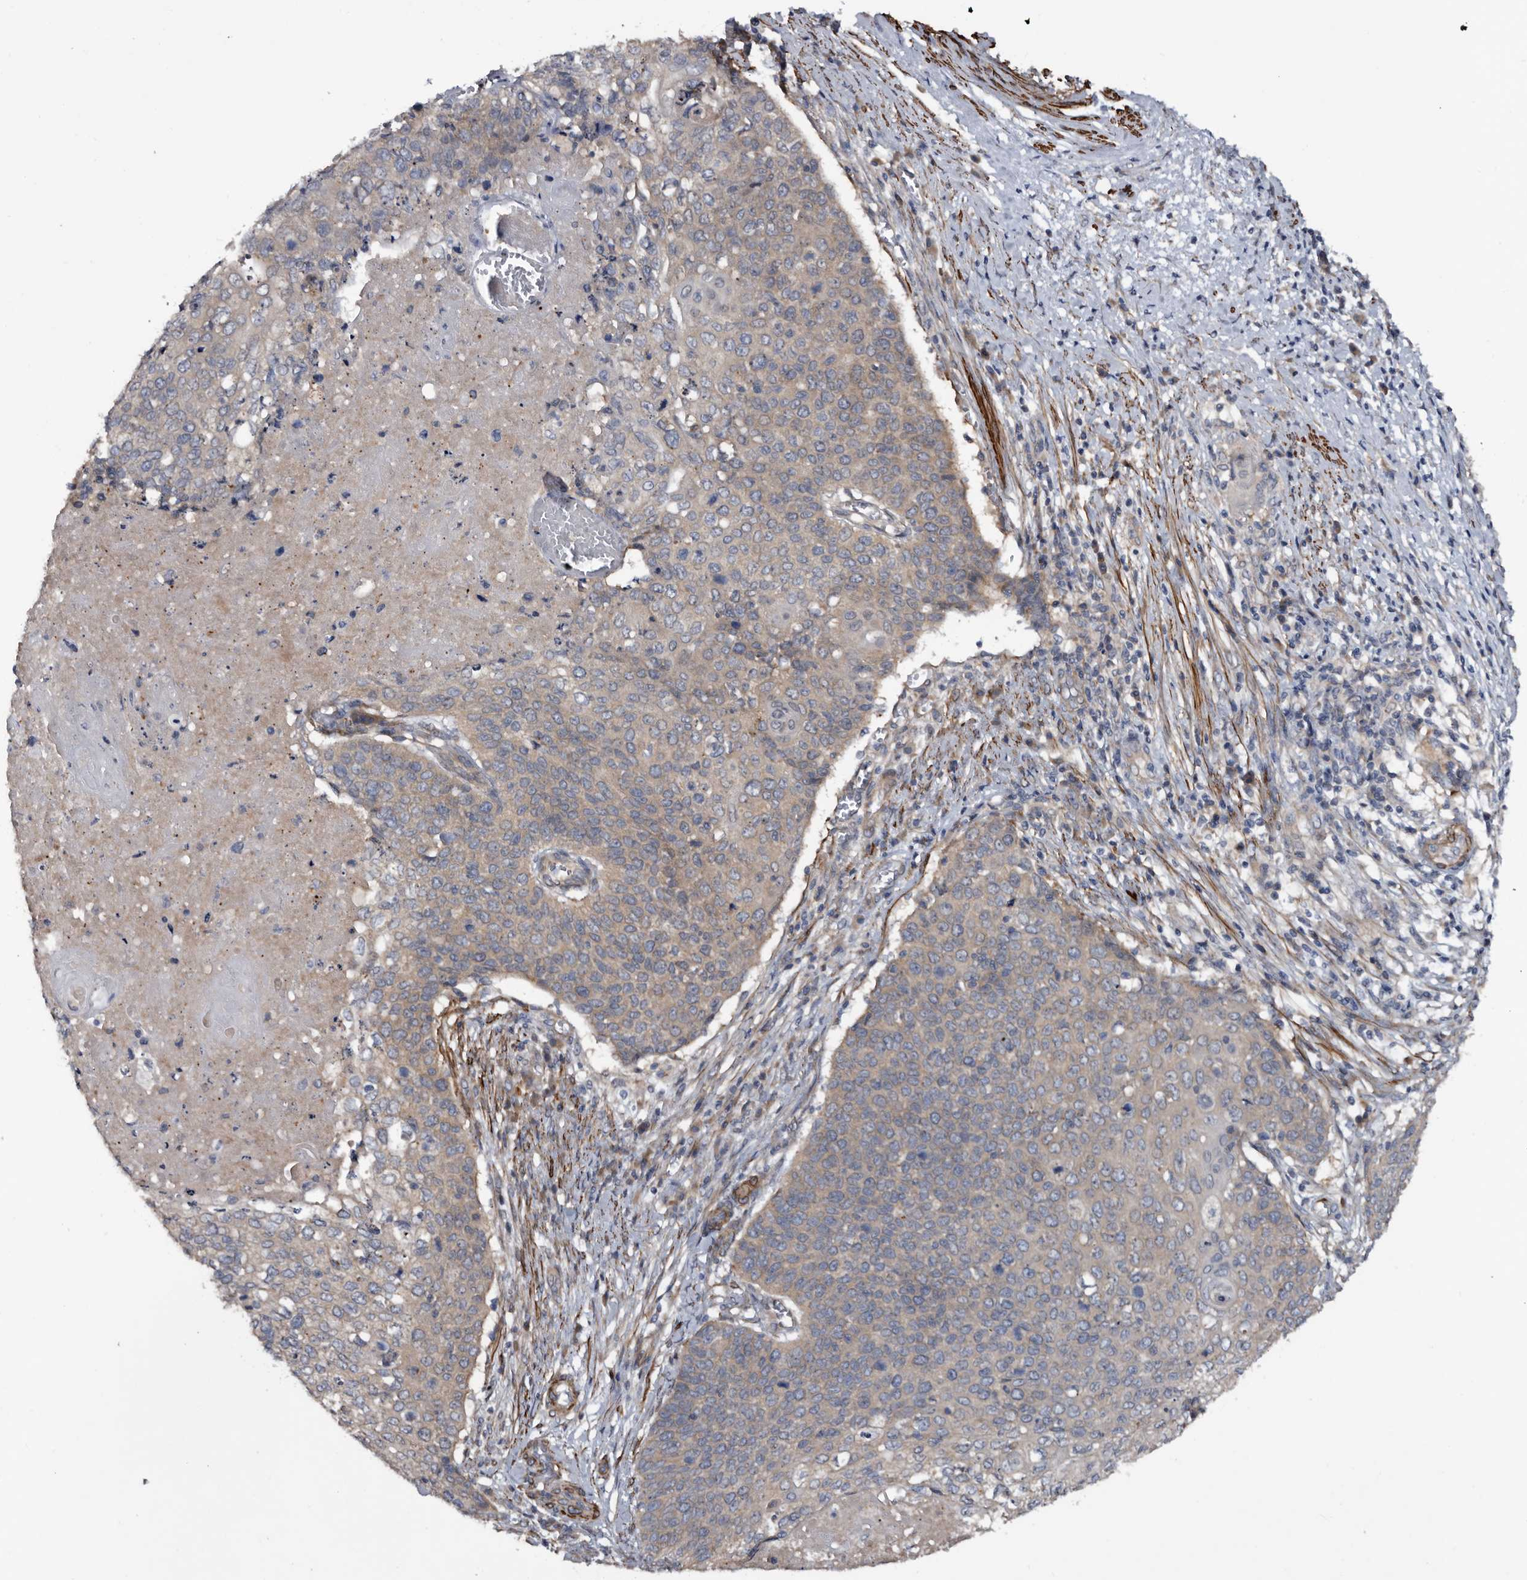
{"staining": {"intensity": "negative", "quantity": "none", "location": "none"}, "tissue": "cervical cancer", "cell_type": "Tumor cells", "image_type": "cancer", "snomed": [{"axis": "morphology", "description": "Squamous cell carcinoma, NOS"}, {"axis": "topography", "description": "Cervix"}], "caption": "High magnification brightfield microscopy of cervical cancer stained with DAB (3,3'-diaminobenzidine) (brown) and counterstained with hematoxylin (blue): tumor cells show no significant staining. The staining is performed using DAB (3,3'-diaminobenzidine) brown chromogen with nuclei counter-stained in using hematoxylin.", "gene": "IARS1", "patient": {"sex": "female", "age": 39}}